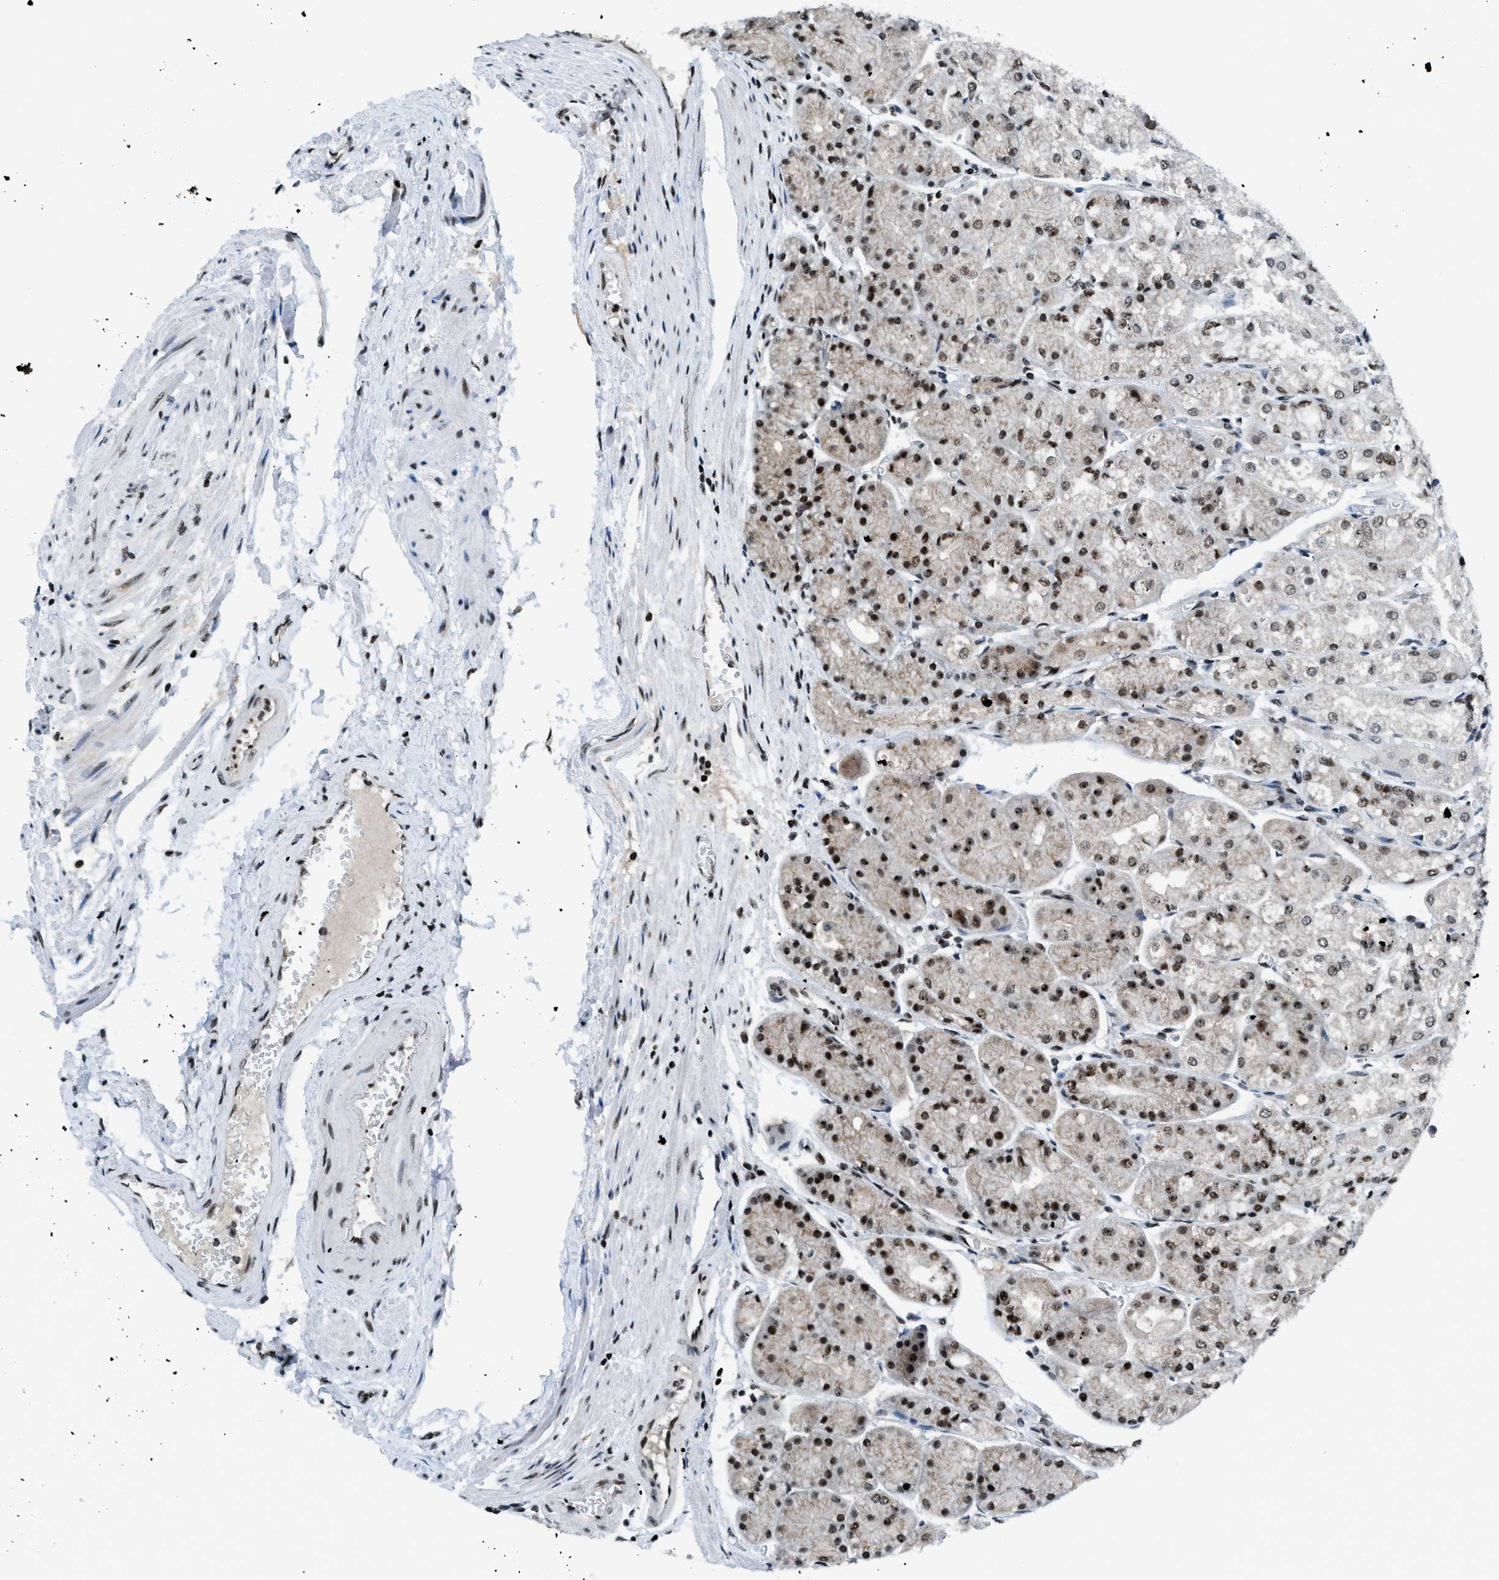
{"staining": {"intensity": "strong", "quantity": ">75%", "location": "nuclear"}, "tissue": "stomach", "cell_type": "Glandular cells", "image_type": "normal", "snomed": [{"axis": "morphology", "description": "Normal tissue, NOS"}, {"axis": "topography", "description": "Stomach, upper"}], "caption": "High-power microscopy captured an immunohistochemistry (IHC) histopathology image of normal stomach, revealing strong nuclear expression in about >75% of glandular cells. (Brightfield microscopy of DAB IHC at high magnification).", "gene": "RAD51B", "patient": {"sex": "male", "age": 72}}